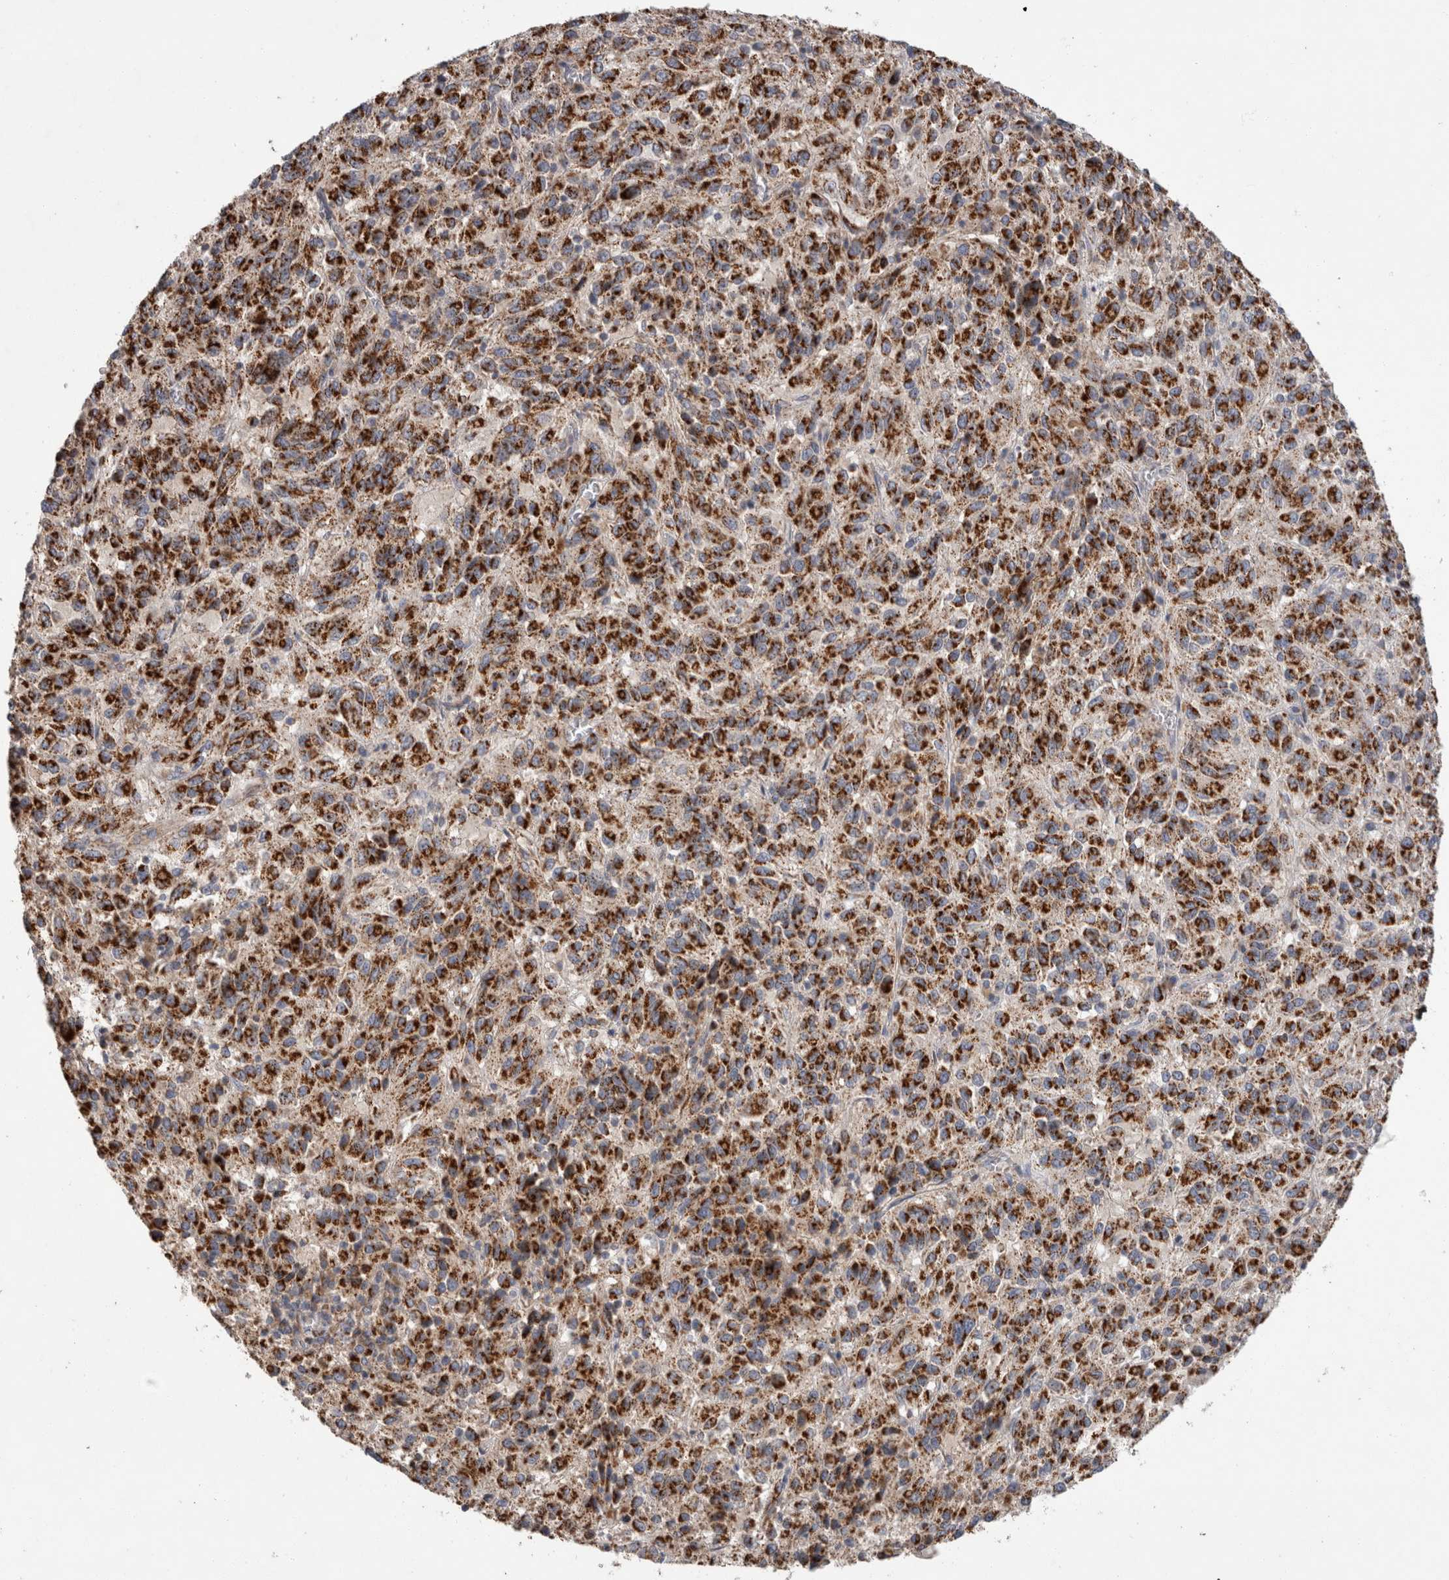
{"staining": {"intensity": "strong", "quantity": ">75%", "location": "cytoplasmic/membranous"}, "tissue": "melanoma", "cell_type": "Tumor cells", "image_type": "cancer", "snomed": [{"axis": "morphology", "description": "Malignant melanoma, Metastatic site"}, {"axis": "topography", "description": "Lung"}], "caption": "Immunohistochemical staining of malignant melanoma (metastatic site) demonstrates high levels of strong cytoplasmic/membranous protein positivity in approximately >75% of tumor cells.", "gene": "IARS2", "patient": {"sex": "male", "age": 64}}